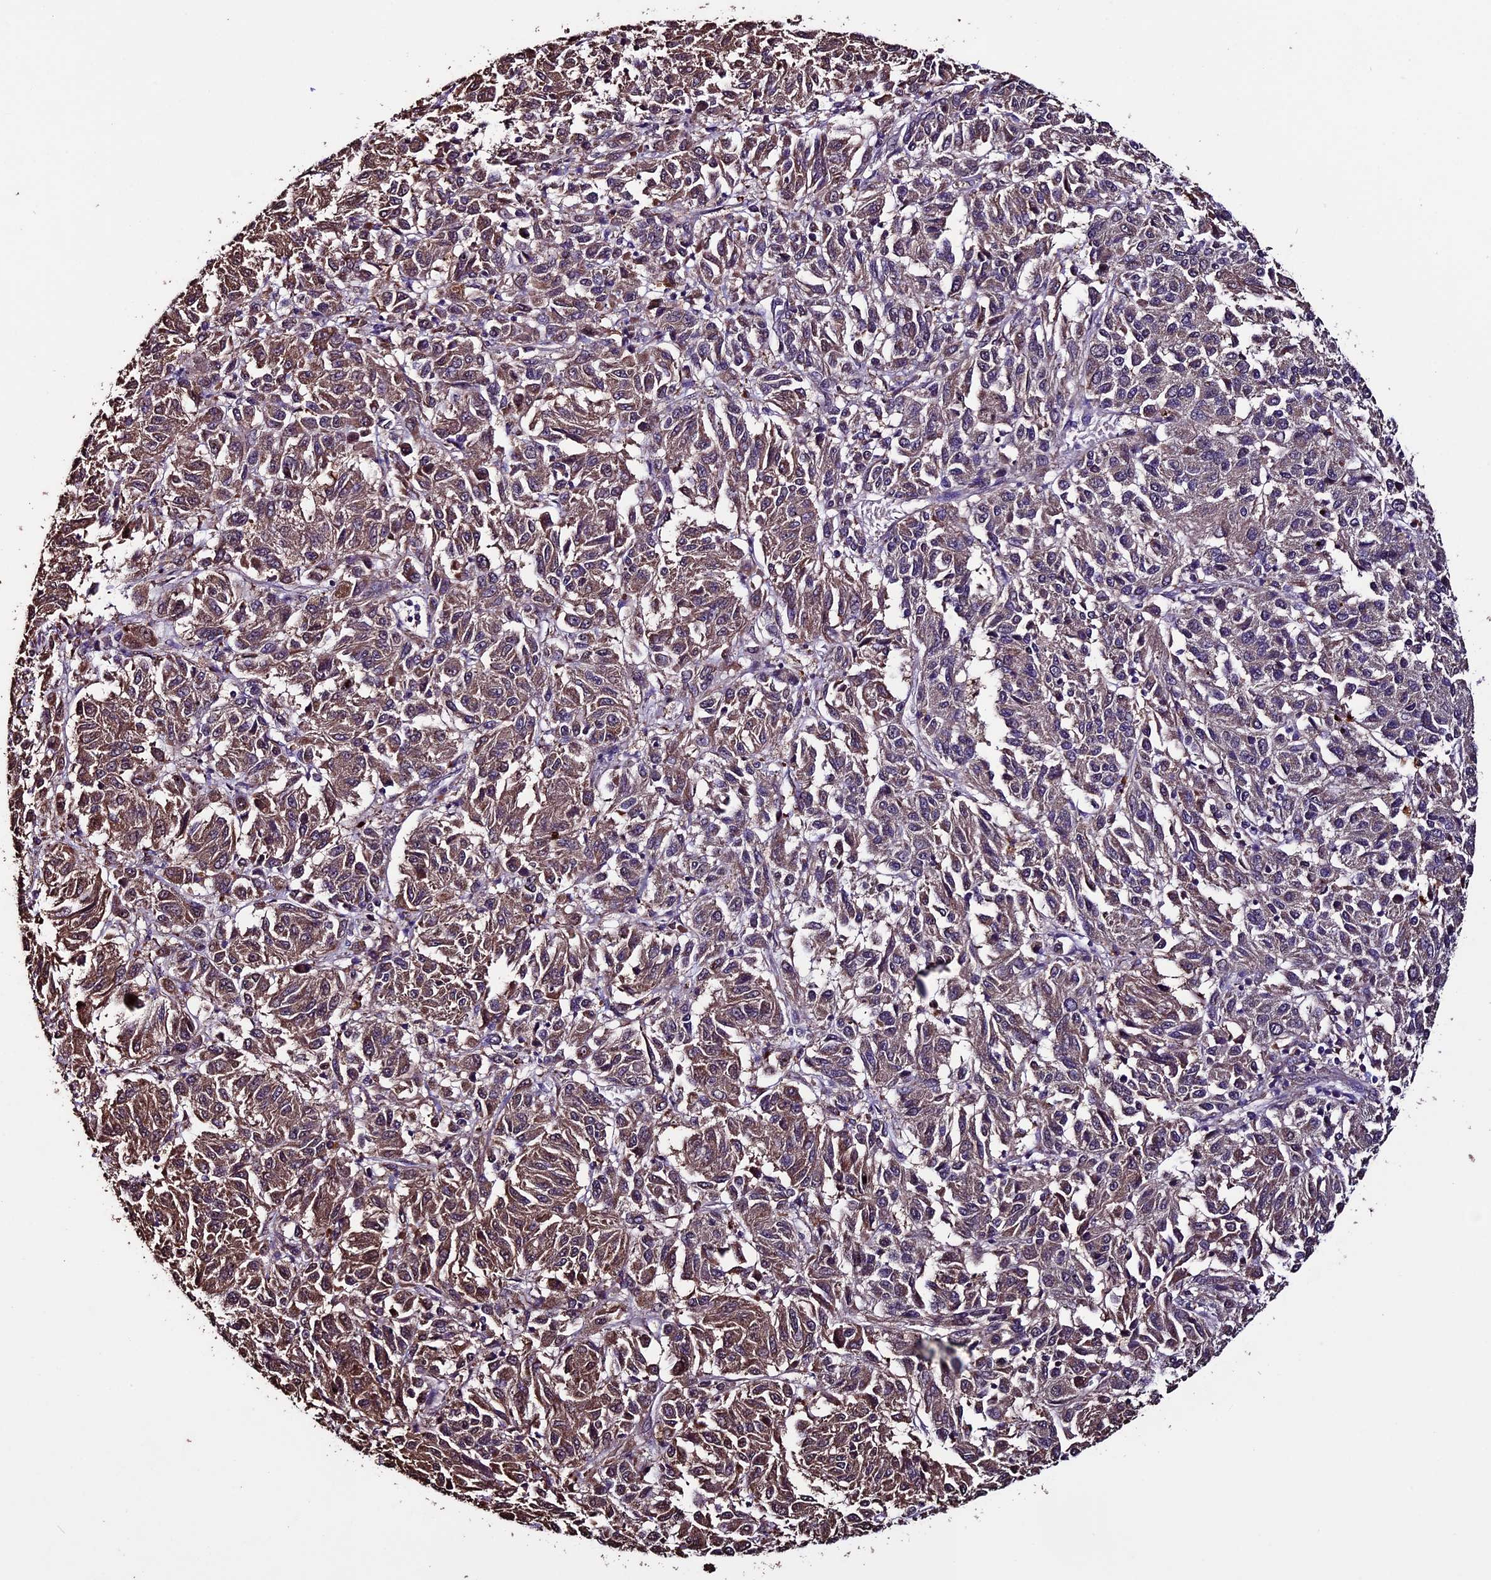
{"staining": {"intensity": "moderate", "quantity": ">75%", "location": "cytoplasmic/membranous"}, "tissue": "melanoma", "cell_type": "Tumor cells", "image_type": "cancer", "snomed": [{"axis": "morphology", "description": "Malignant melanoma, Metastatic site"}, {"axis": "topography", "description": "Lung"}], "caption": "This image shows immunohistochemistry (IHC) staining of human malignant melanoma (metastatic site), with medium moderate cytoplasmic/membranous expression in about >75% of tumor cells.", "gene": "DIS3L", "patient": {"sex": "male", "age": 64}}